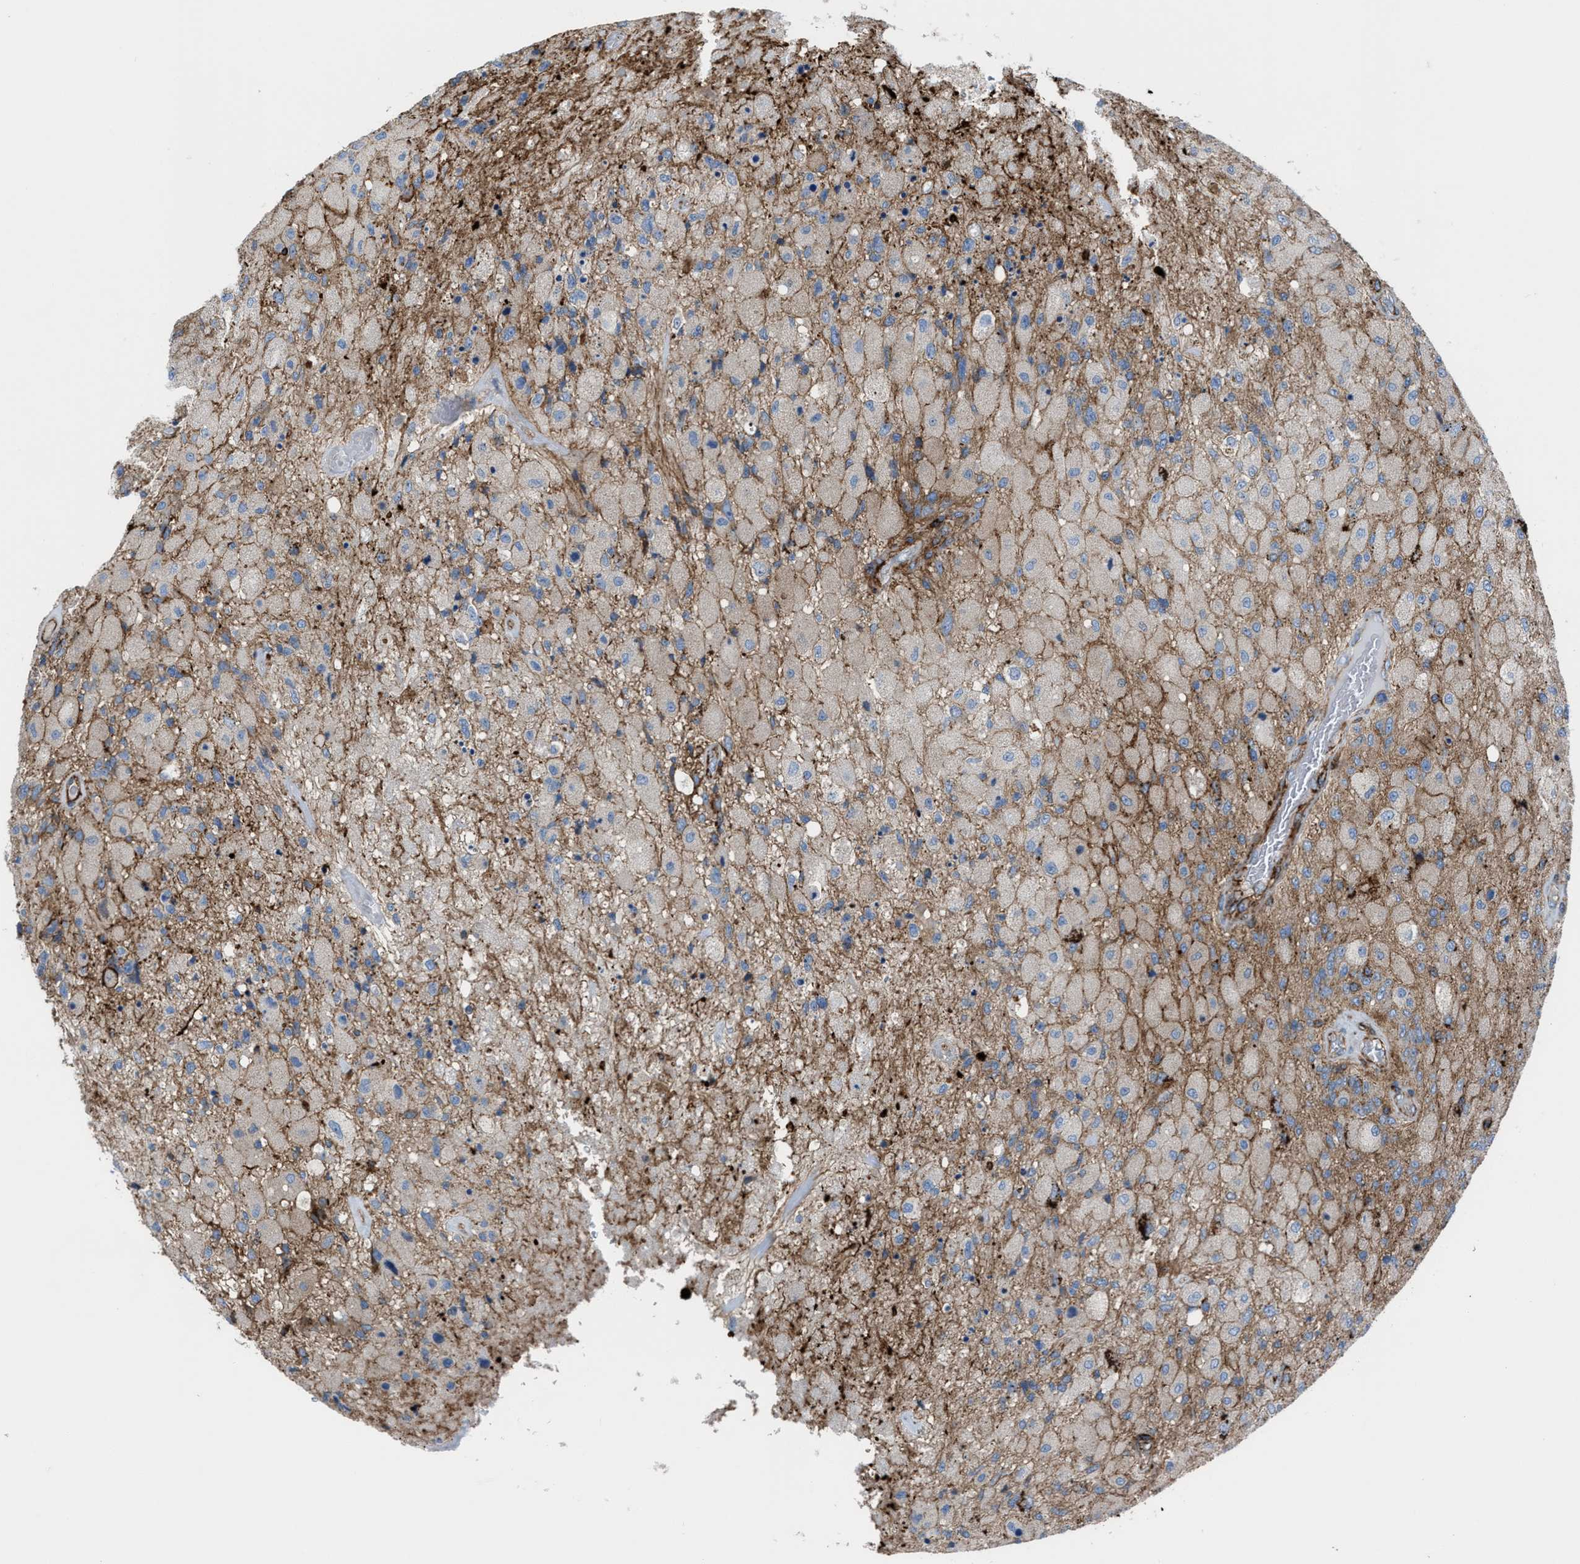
{"staining": {"intensity": "weak", "quantity": ">75%", "location": "cytoplasmic/membranous"}, "tissue": "glioma", "cell_type": "Tumor cells", "image_type": "cancer", "snomed": [{"axis": "morphology", "description": "Normal tissue, NOS"}, {"axis": "morphology", "description": "Glioma, malignant, High grade"}, {"axis": "topography", "description": "Cerebral cortex"}], "caption": "Human malignant glioma (high-grade) stained with a brown dye displays weak cytoplasmic/membranous positive staining in approximately >75% of tumor cells.", "gene": "AGPAT2", "patient": {"sex": "male", "age": 77}}